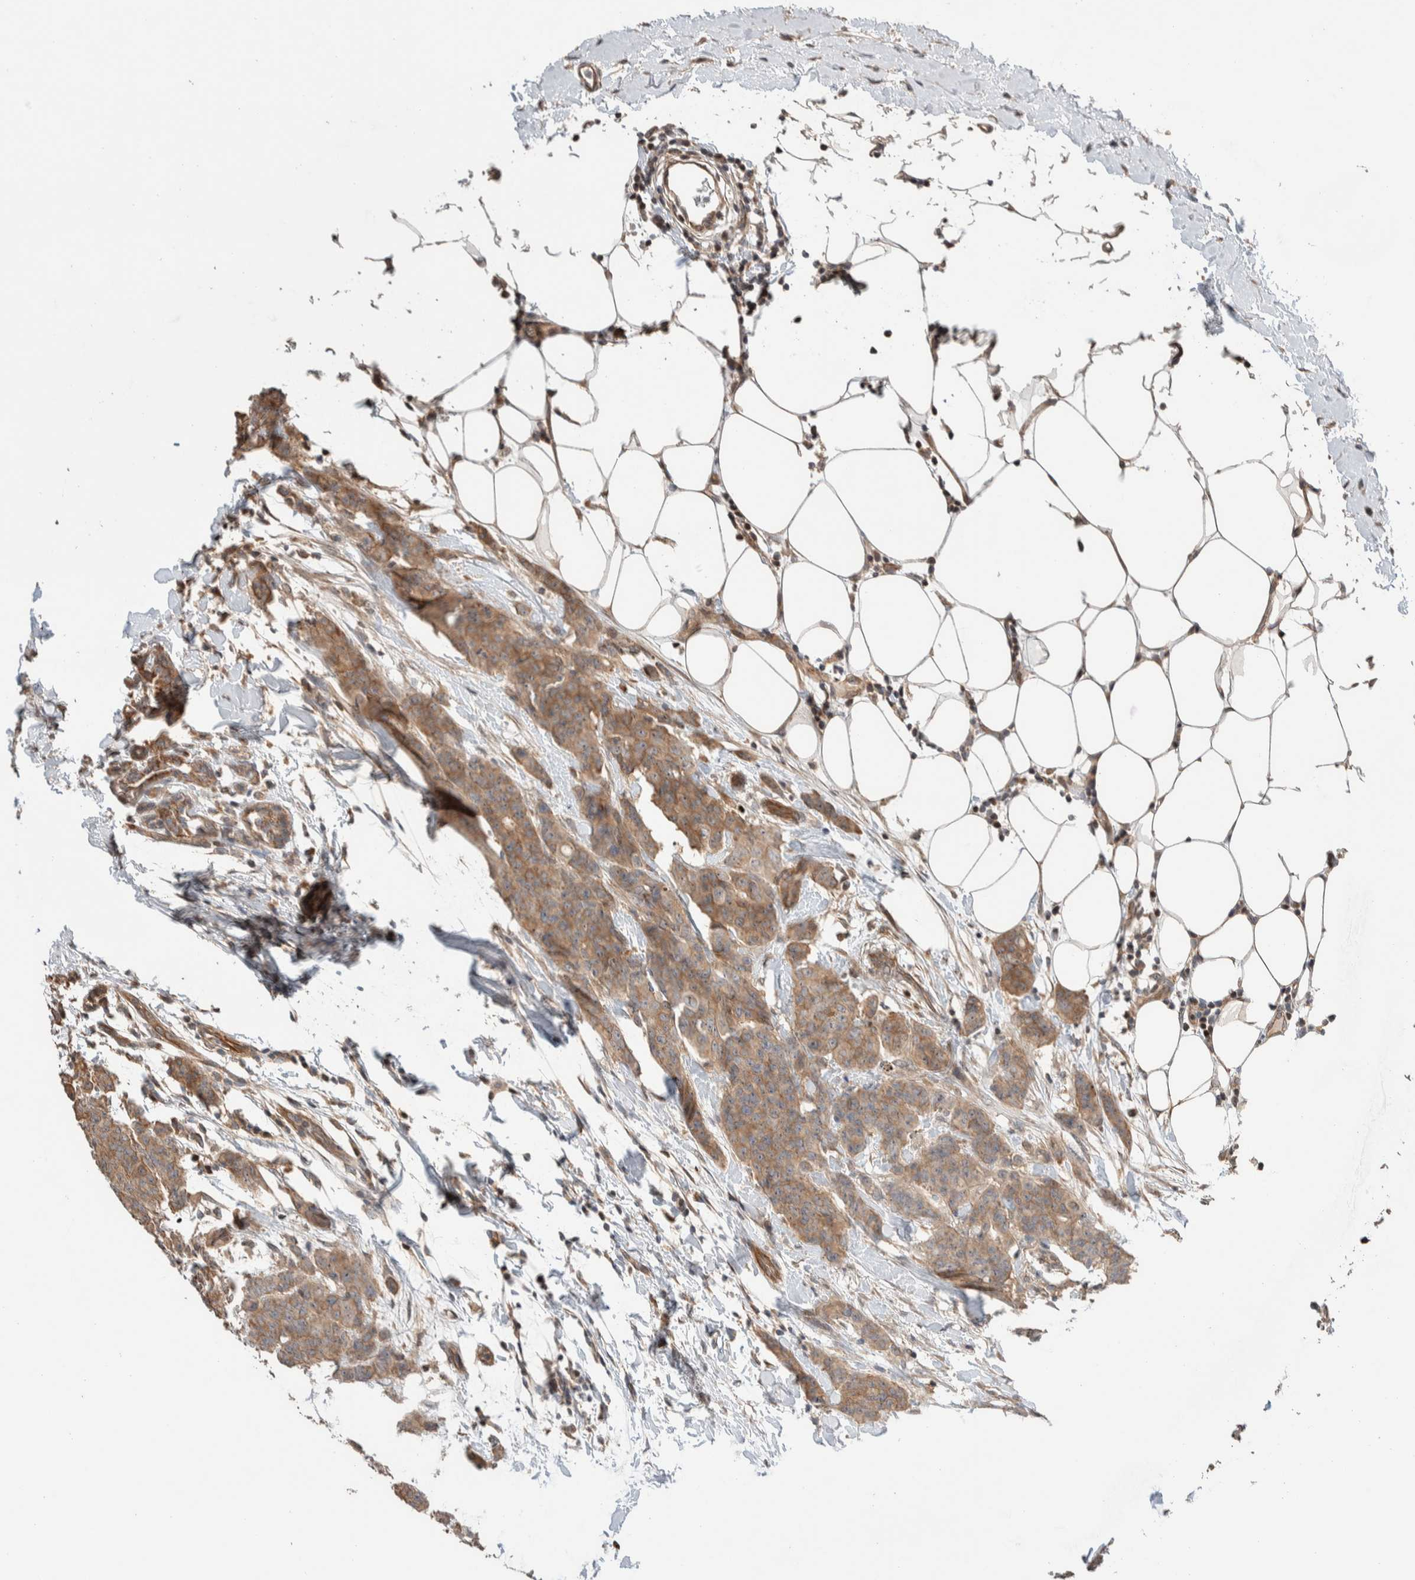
{"staining": {"intensity": "moderate", "quantity": ">75%", "location": "cytoplasmic/membranous"}, "tissue": "breast cancer", "cell_type": "Tumor cells", "image_type": "cancer", "snomed": [{"axis": "morphology", "description": "Normal tissue, NOS"}, {"axis": "morphology", "description": "Duct carcinoma"}, {"axis": "topography", "description": "Breast"}], "caption": "Intraductal carcinoma (breast) stained with a brown dye demonstrates moderate cytoplasmic/membranous positive expression in approximately >75% of tumor cells.", "gene": "ERC1", "patient": {"sex": "female", "age": 40}}